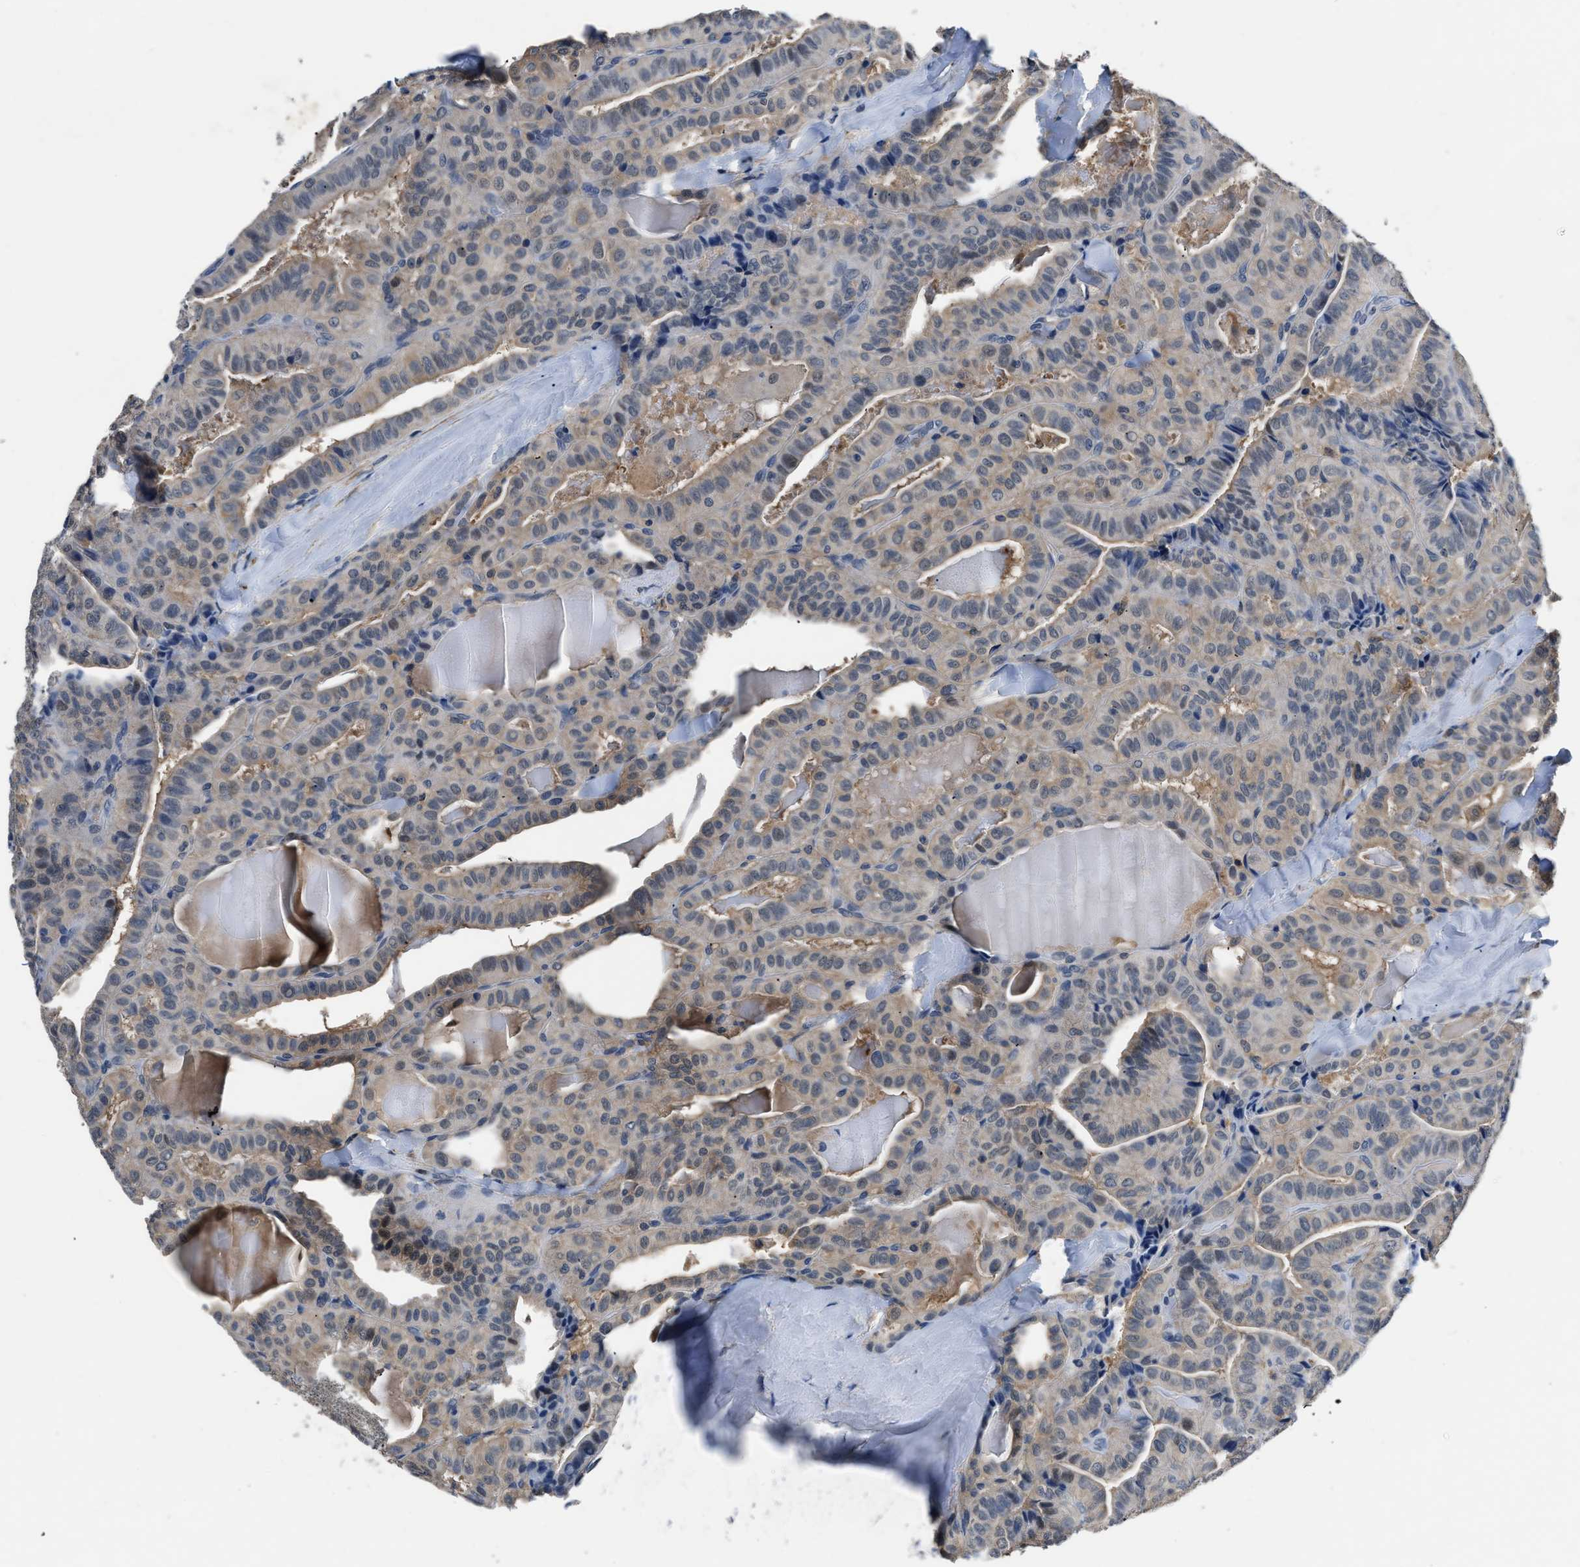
{"staining": {"intensity": "weak", "quantity": ">75%", "location": "cytoplasmic/membranous"}, "tissue": "thyroid cancer", "cell_type": "Tumor cells", "image_type": "cancer", "snomed": [{"axis": "morphology", "description": "Papillary adenocarcinoma, NOS"}, {"axis": "topography", "description": "Thyroid gland"}], "caption": "IHC of human thyroid papillary adenocarcinoma demonstrates low levels of weak cytoplasmic/membranous positivity in about >75% of tumor cells.", "gene": "LANCL2", "patient": {"sex": "male", "age": 77}}